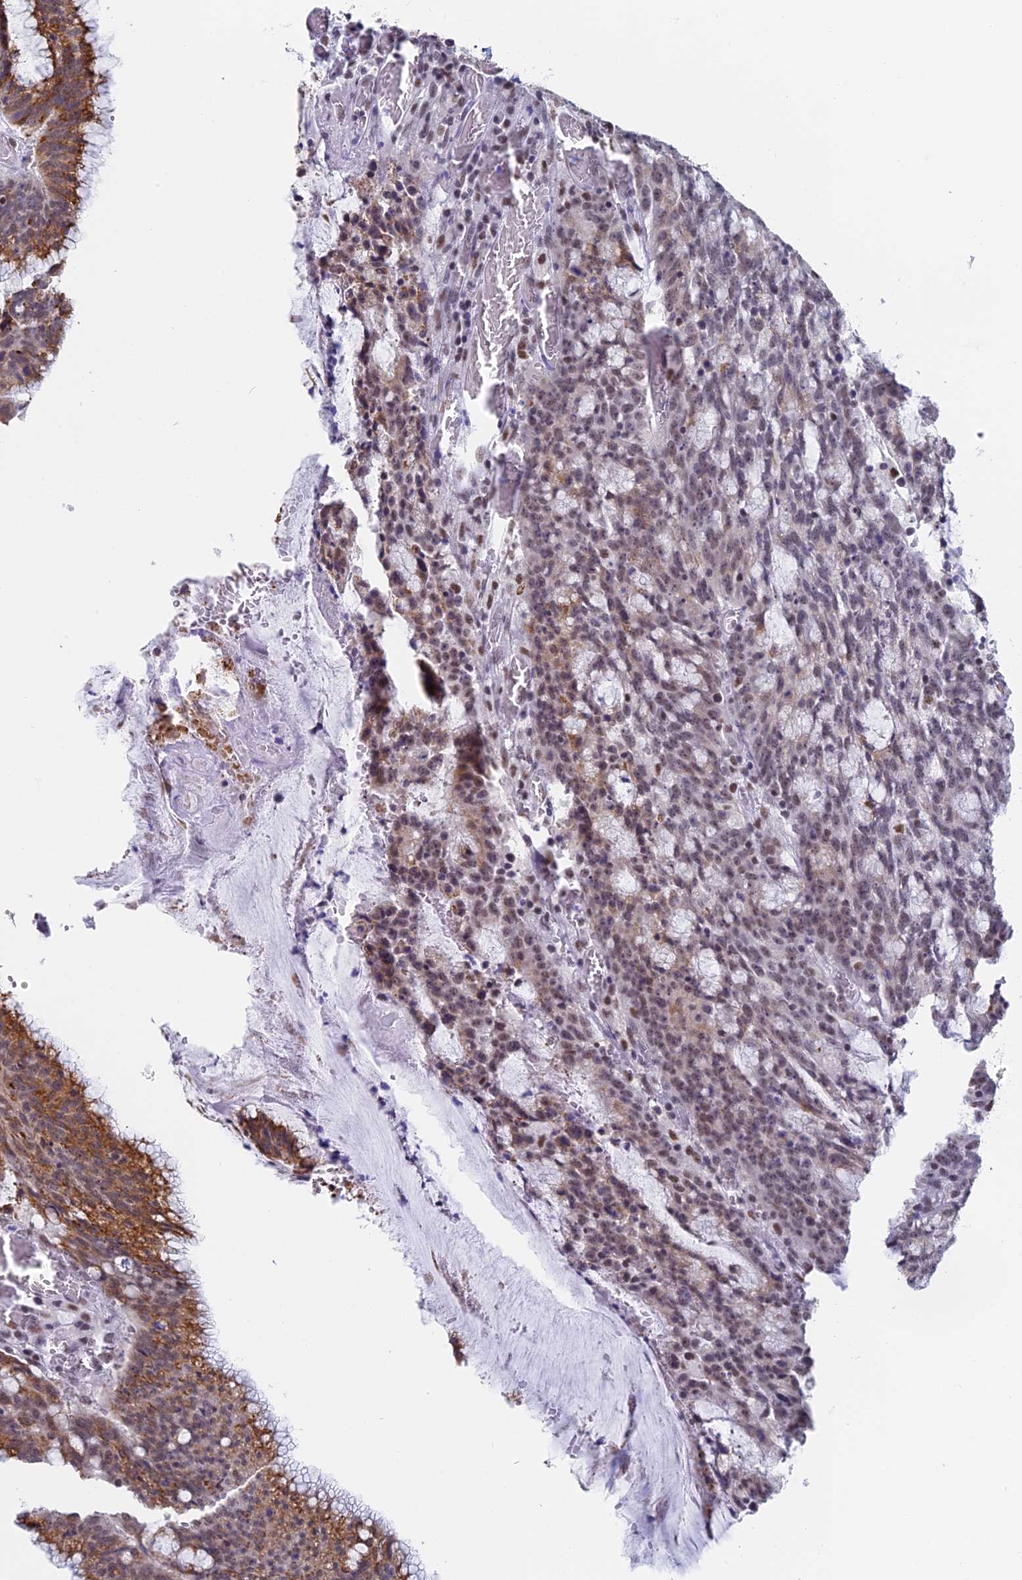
{"staining": {"intensity": "moderate", "quantity": ">75%", "location": "cytoplasmic/membranous,nuclear"}, "tissue": "colorectal cancer", "cell_type": "Tumor cells", "image_type": "cancer", "snomed": [{"axis": "morphology", "description": "Adenocarcinoma, NOS"}, {"axis": "topography", "description": "Rectum"}], "caption": "Adenocarcinoma (colorectal) stained with a brown dye exhibits moderate cytoplasmic/membranous and nuclear positive staining in approximately >75% of tumor cells.", "gene": "CD2BP2", "patient": {"sex": "female", "age": 77}}